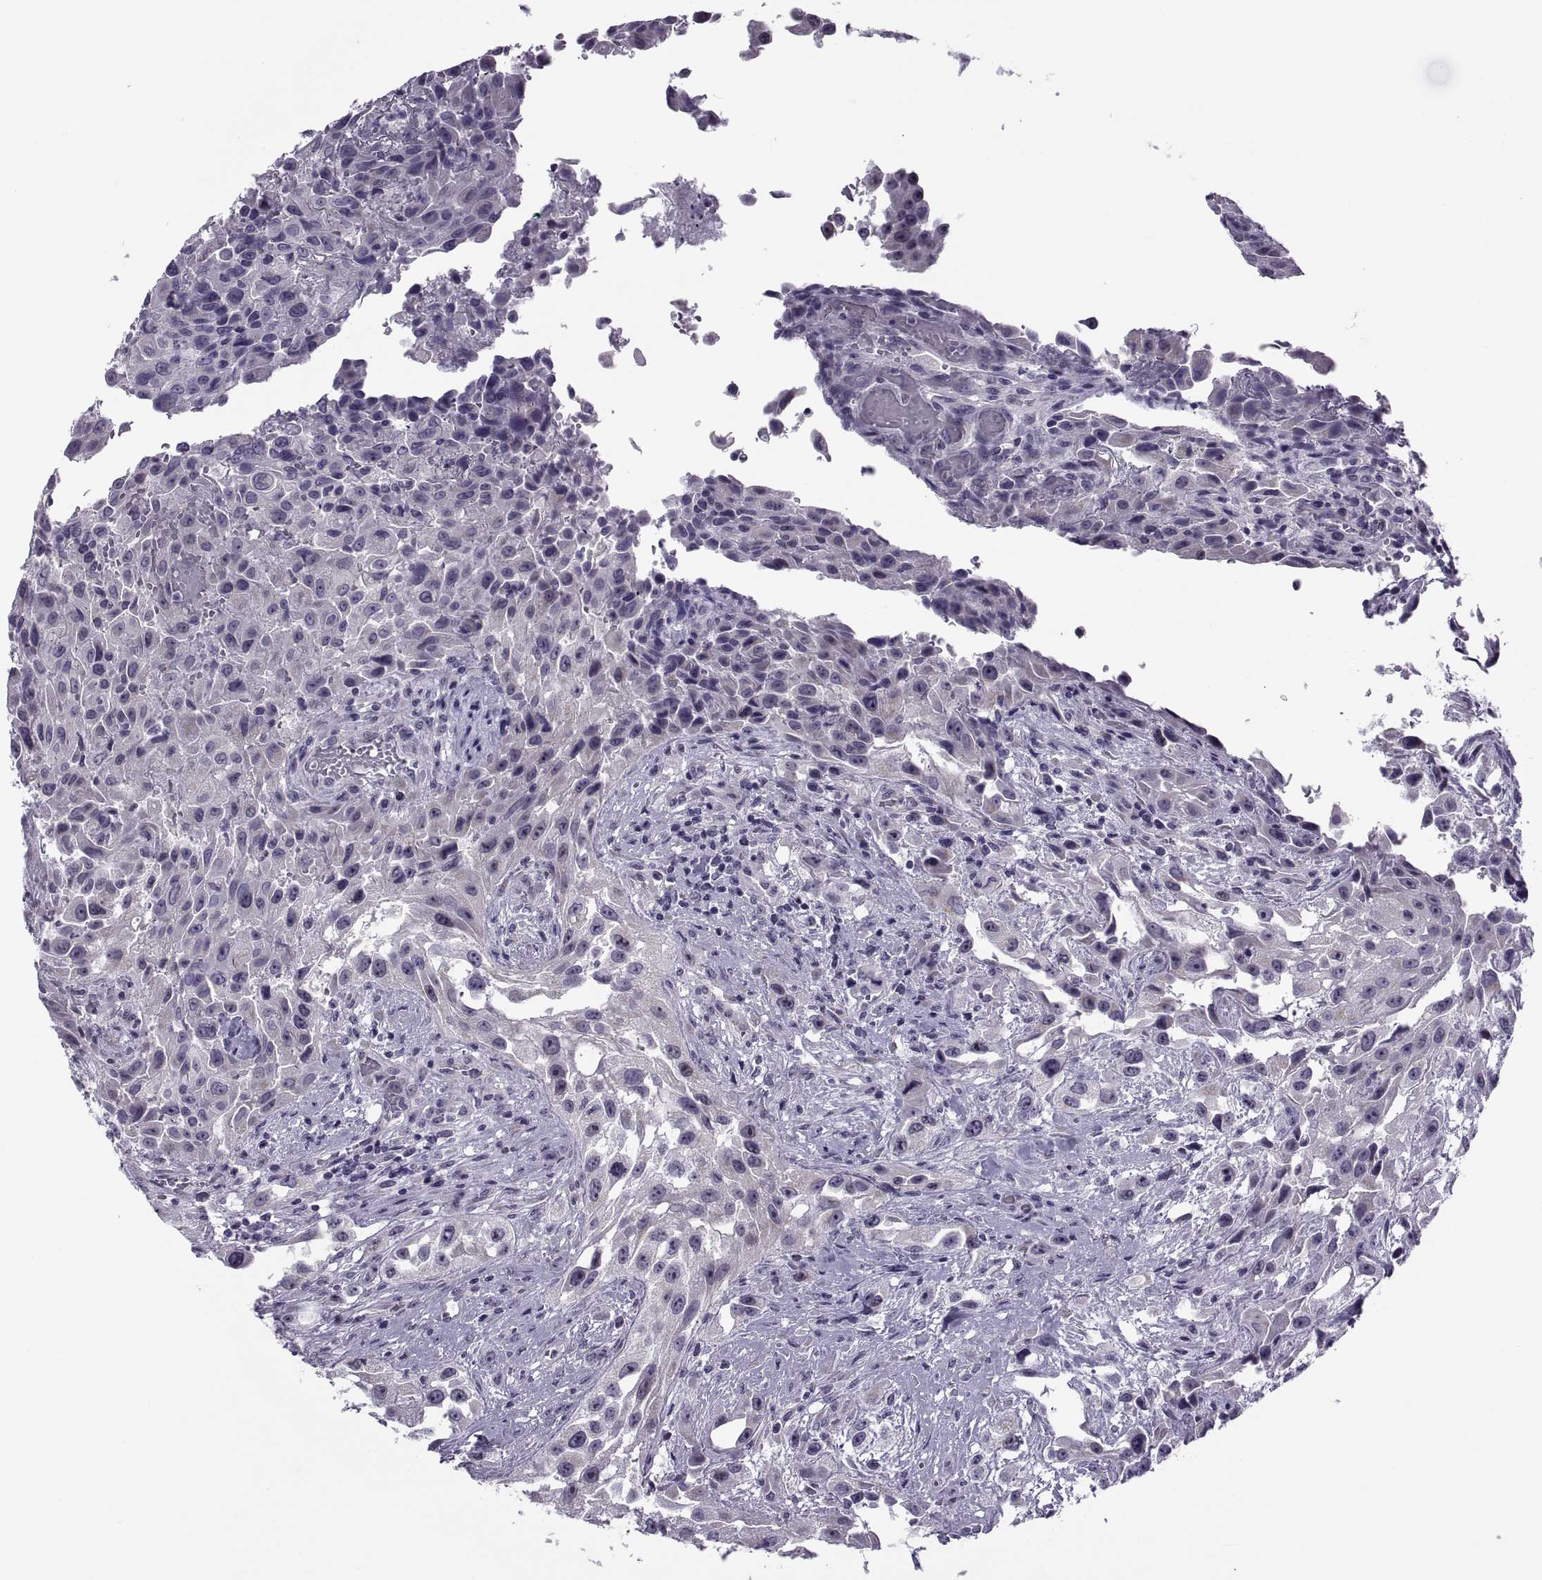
{"staining": {"intensity": "negative", "quantity": "none", "location": "none"}, "tissue": "urothelial cancer", "cell_type": "Tumor cells", "image_type": "cancer", "snomed": [{"axis": "morphology", "description": "Urothelial carcinoma, High grade"}, {"axis": "topography", "description": "Urinary bladder"}], "caption": "The photomicrograph exhibits no staining of tumor cells in urothelial cancer.", "gene": "MAGEB1", "patient": {"sex": "male", "age": 79}}